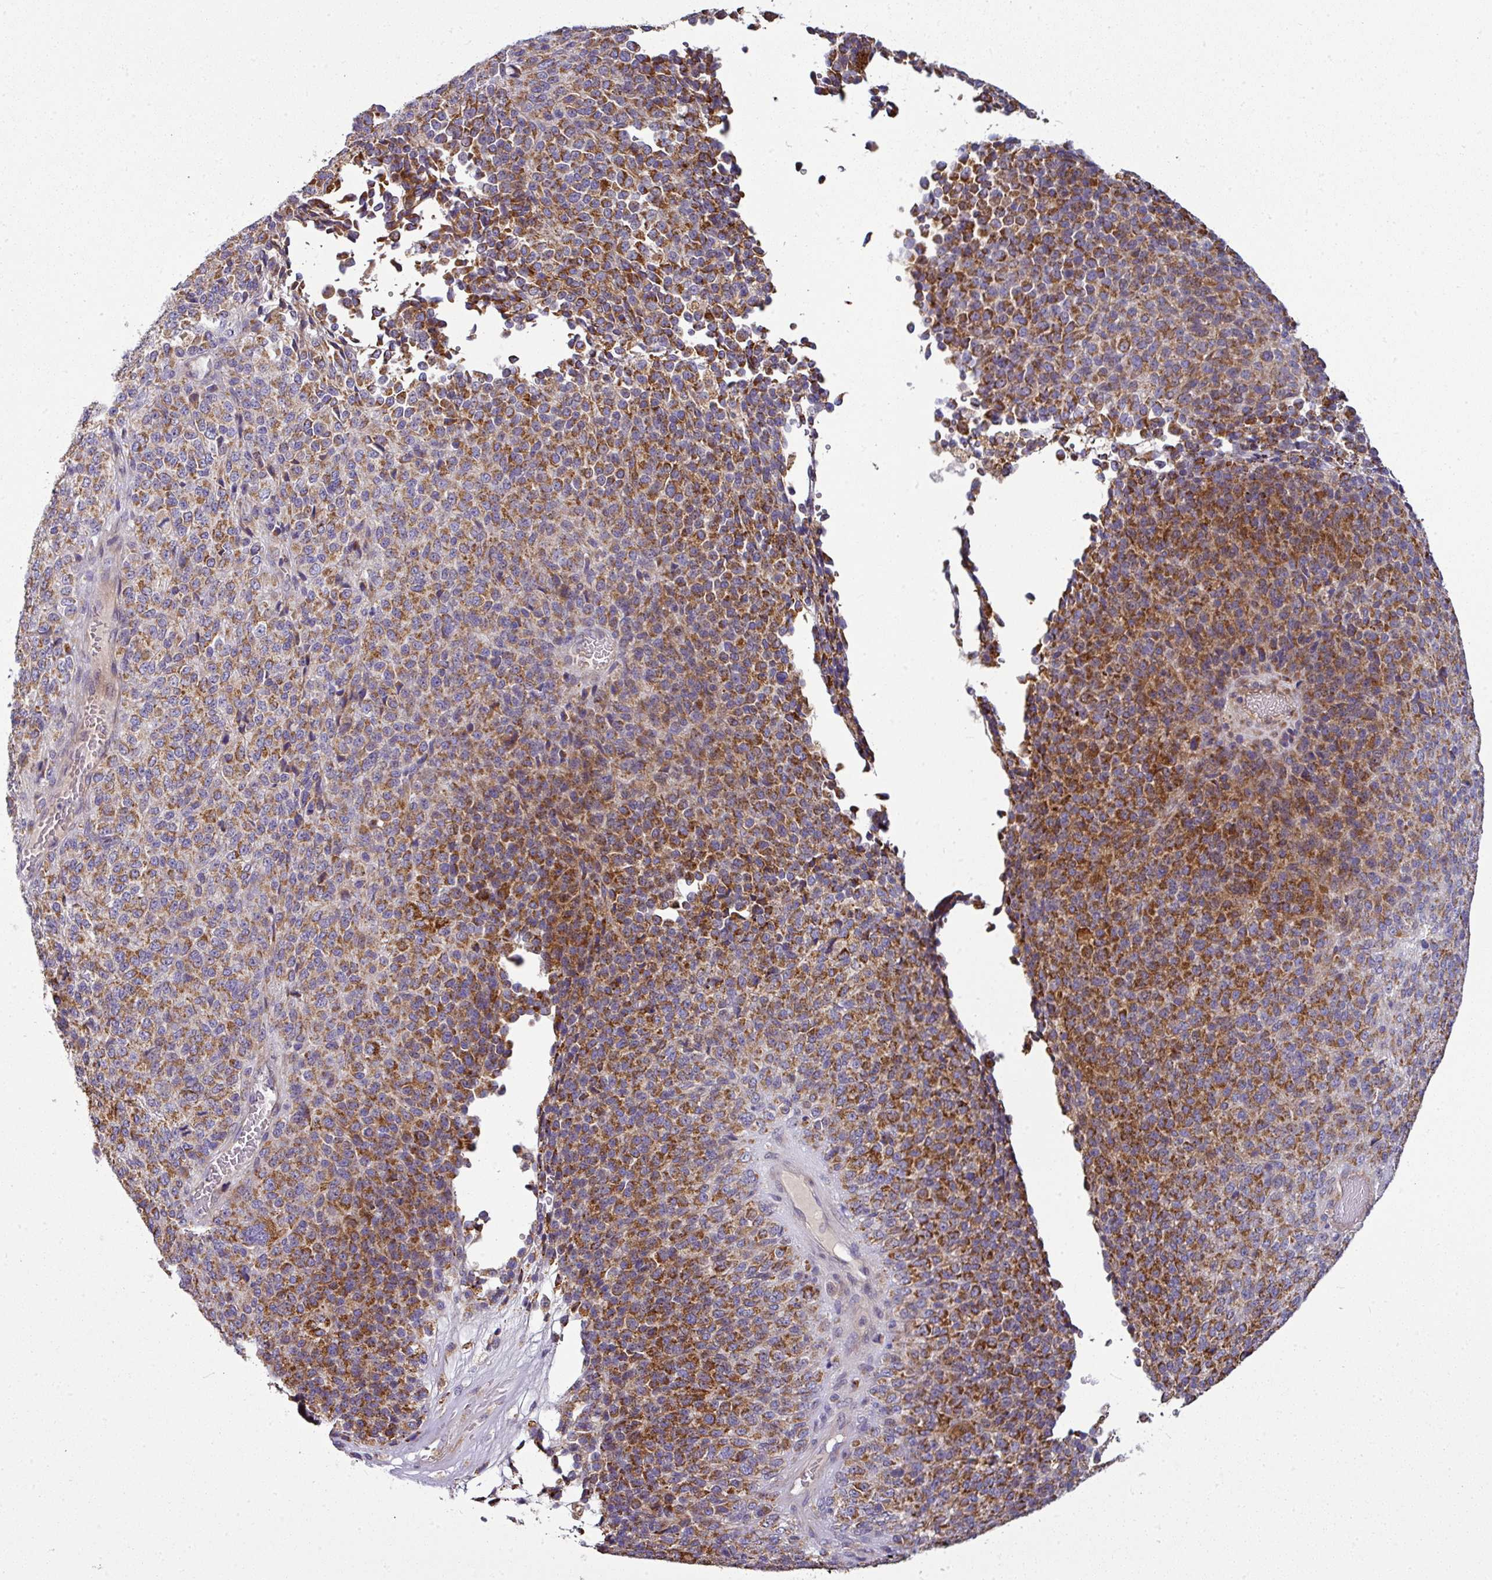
{"staining": {"intensity": "moderate", "quantity": ">75%", "location": "cytoplasmic/membranous"}, "tissue": "melanoma", "cell_type": "Tumor cells", "image_type": "cancer", "snomed": [{"axis": "morphology", "description": "Malignant melanoma, Metastatic site"}, {"axis": "topography", "description": "Brain"}], "caption": "Human malignant melanoma (metastatic site) stained for a protein (brown) reveals moderate cytoplasmic/membranous positive positivity in approximately >75% of tumor cells.", "gene": "GAN", "patient": {"sex": "female", "age": 56}}